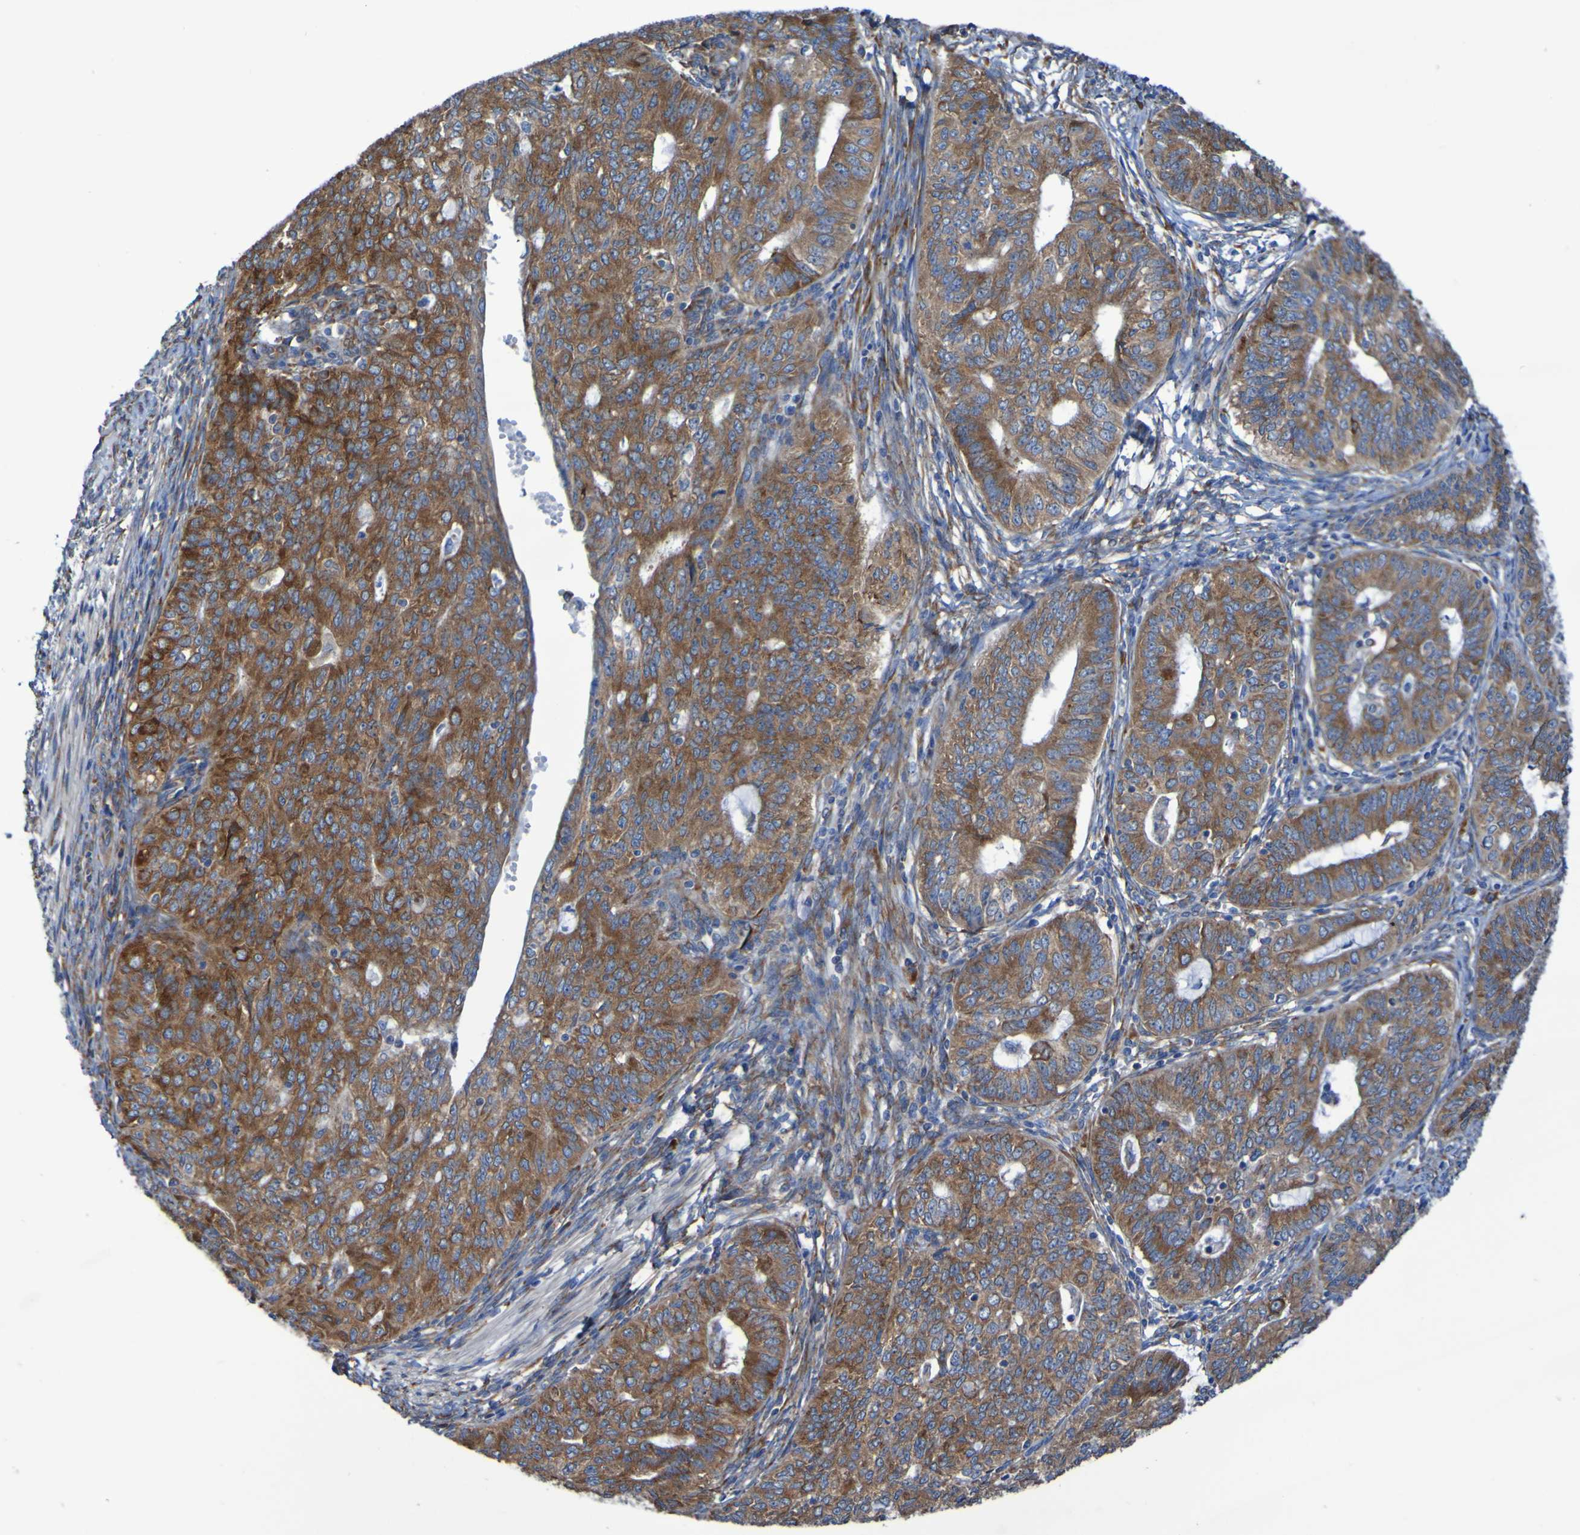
{"staining": {"intensity": "strong", "quantity": ">75%", "location": "cytoplasmic/membranous"}, "tissue": "endometrial cancer", "cell_type": "Tumor cells", "image_type": "cancer", "snomed": [{"axis": "morphology", "description": "Adenocarcinoma, NOS"}, {"axis": "topography", "description": "Endometrium"}], "caption": "Adenocarcinoma (endometrial) was stained to show a protein in brown. There is high levels of strong cytoplasmic/membranous positivity in approximately >75% of tumor cells. Nuclei are stained in blue.", "gene": "FKBP3", "patient": {"sex": "female", "age": 32}}